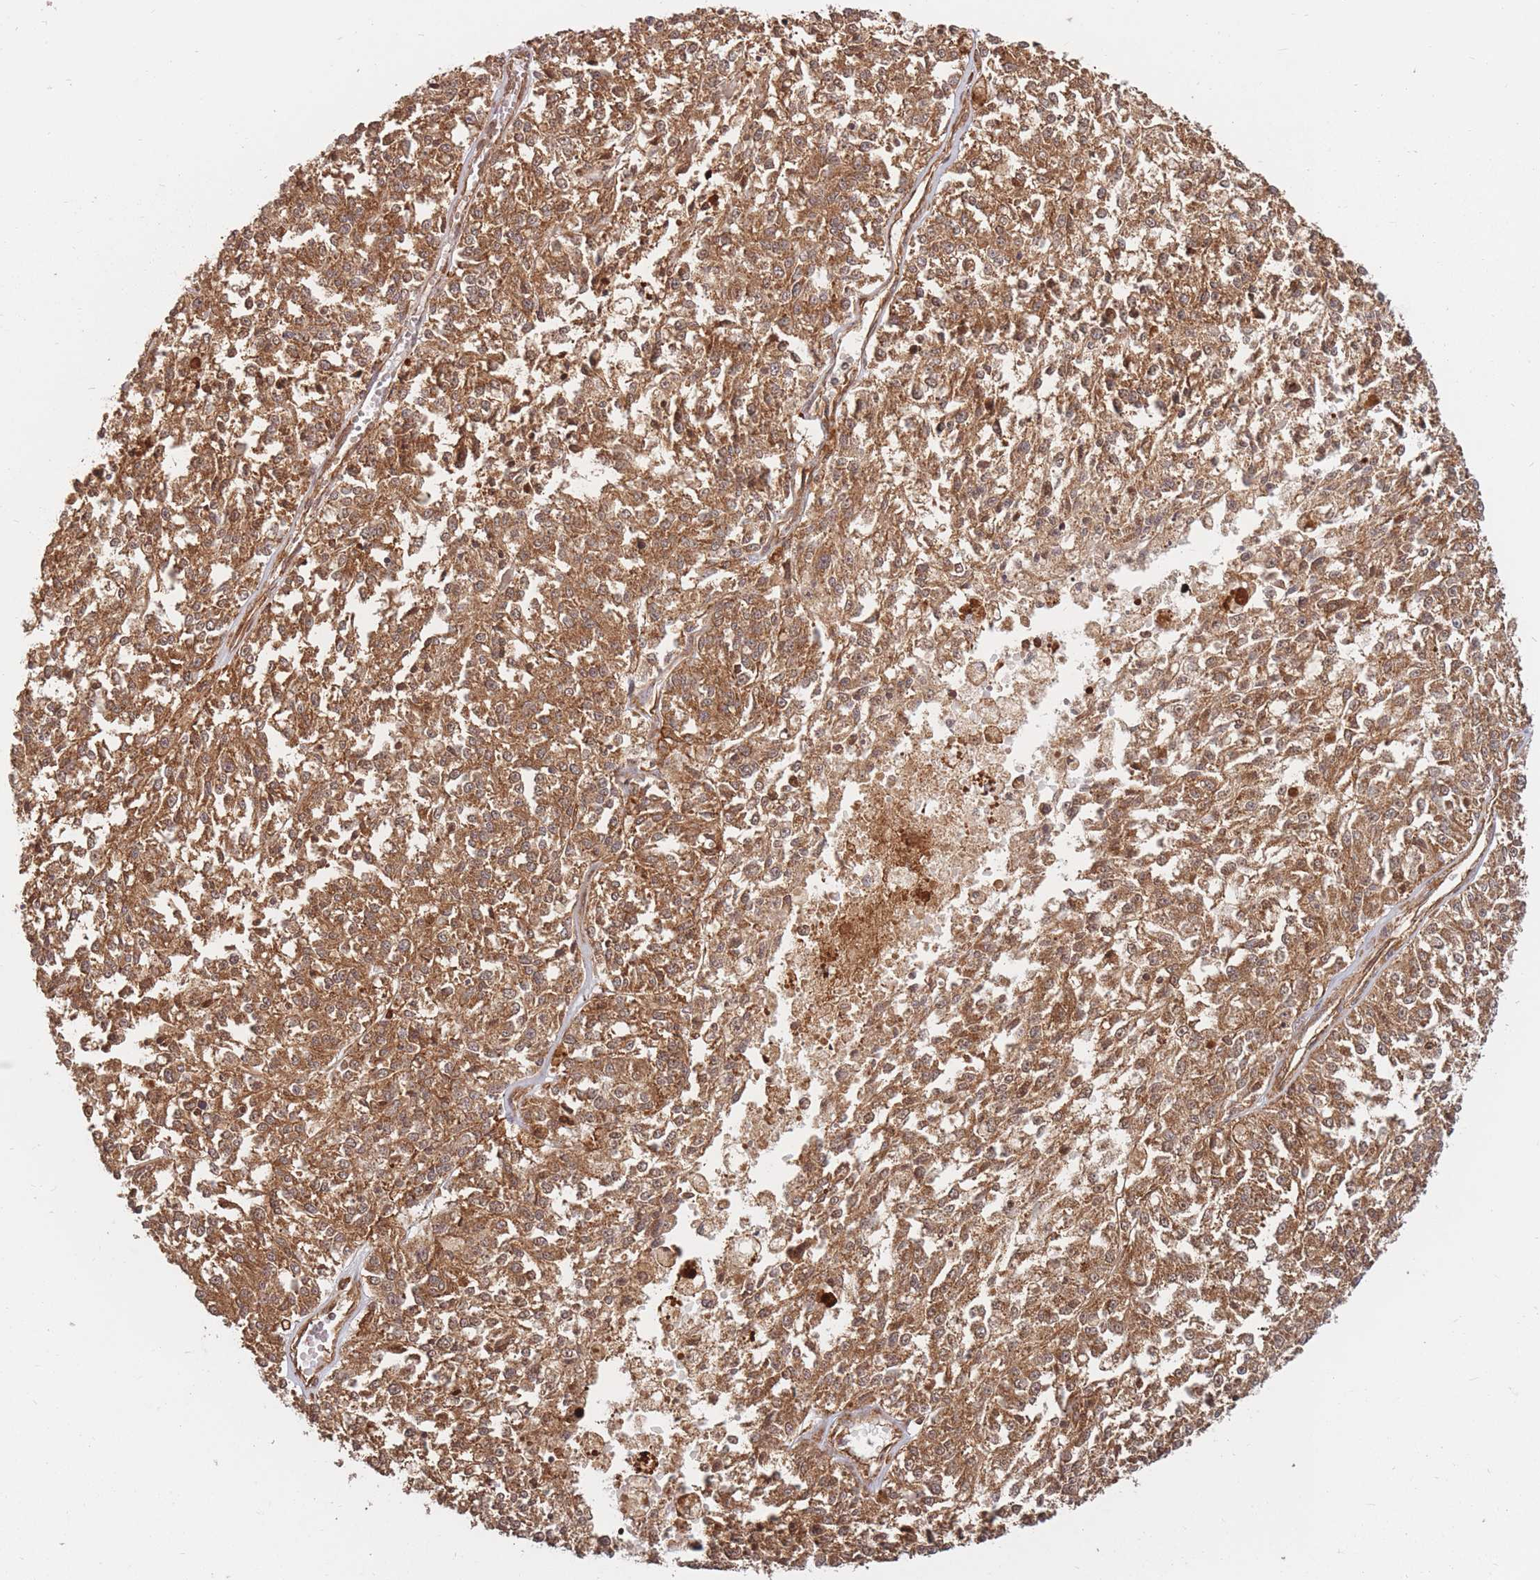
{"staining": {"intensity": "moderate", "quantity": ">75%", "location": "cytoplasmic/membranous"}, "tissue": "melanoma", "cell_type": "Tumor cells", "image_type": "cancer", "snomed": [{"axis": "morphology", "description": "Malignant melanoma, NOS"}, {"axis": "topography", "description": "Skin"}], "caption": "Approximately >75% of tumor cells in malignant melanoma demonstrate moderate cytoplasmic/membranous protein expression as visualized by brown immunohistochemical staining.", "gene": "RASSF2", "patient": {"sex": "female", "age": 64}}